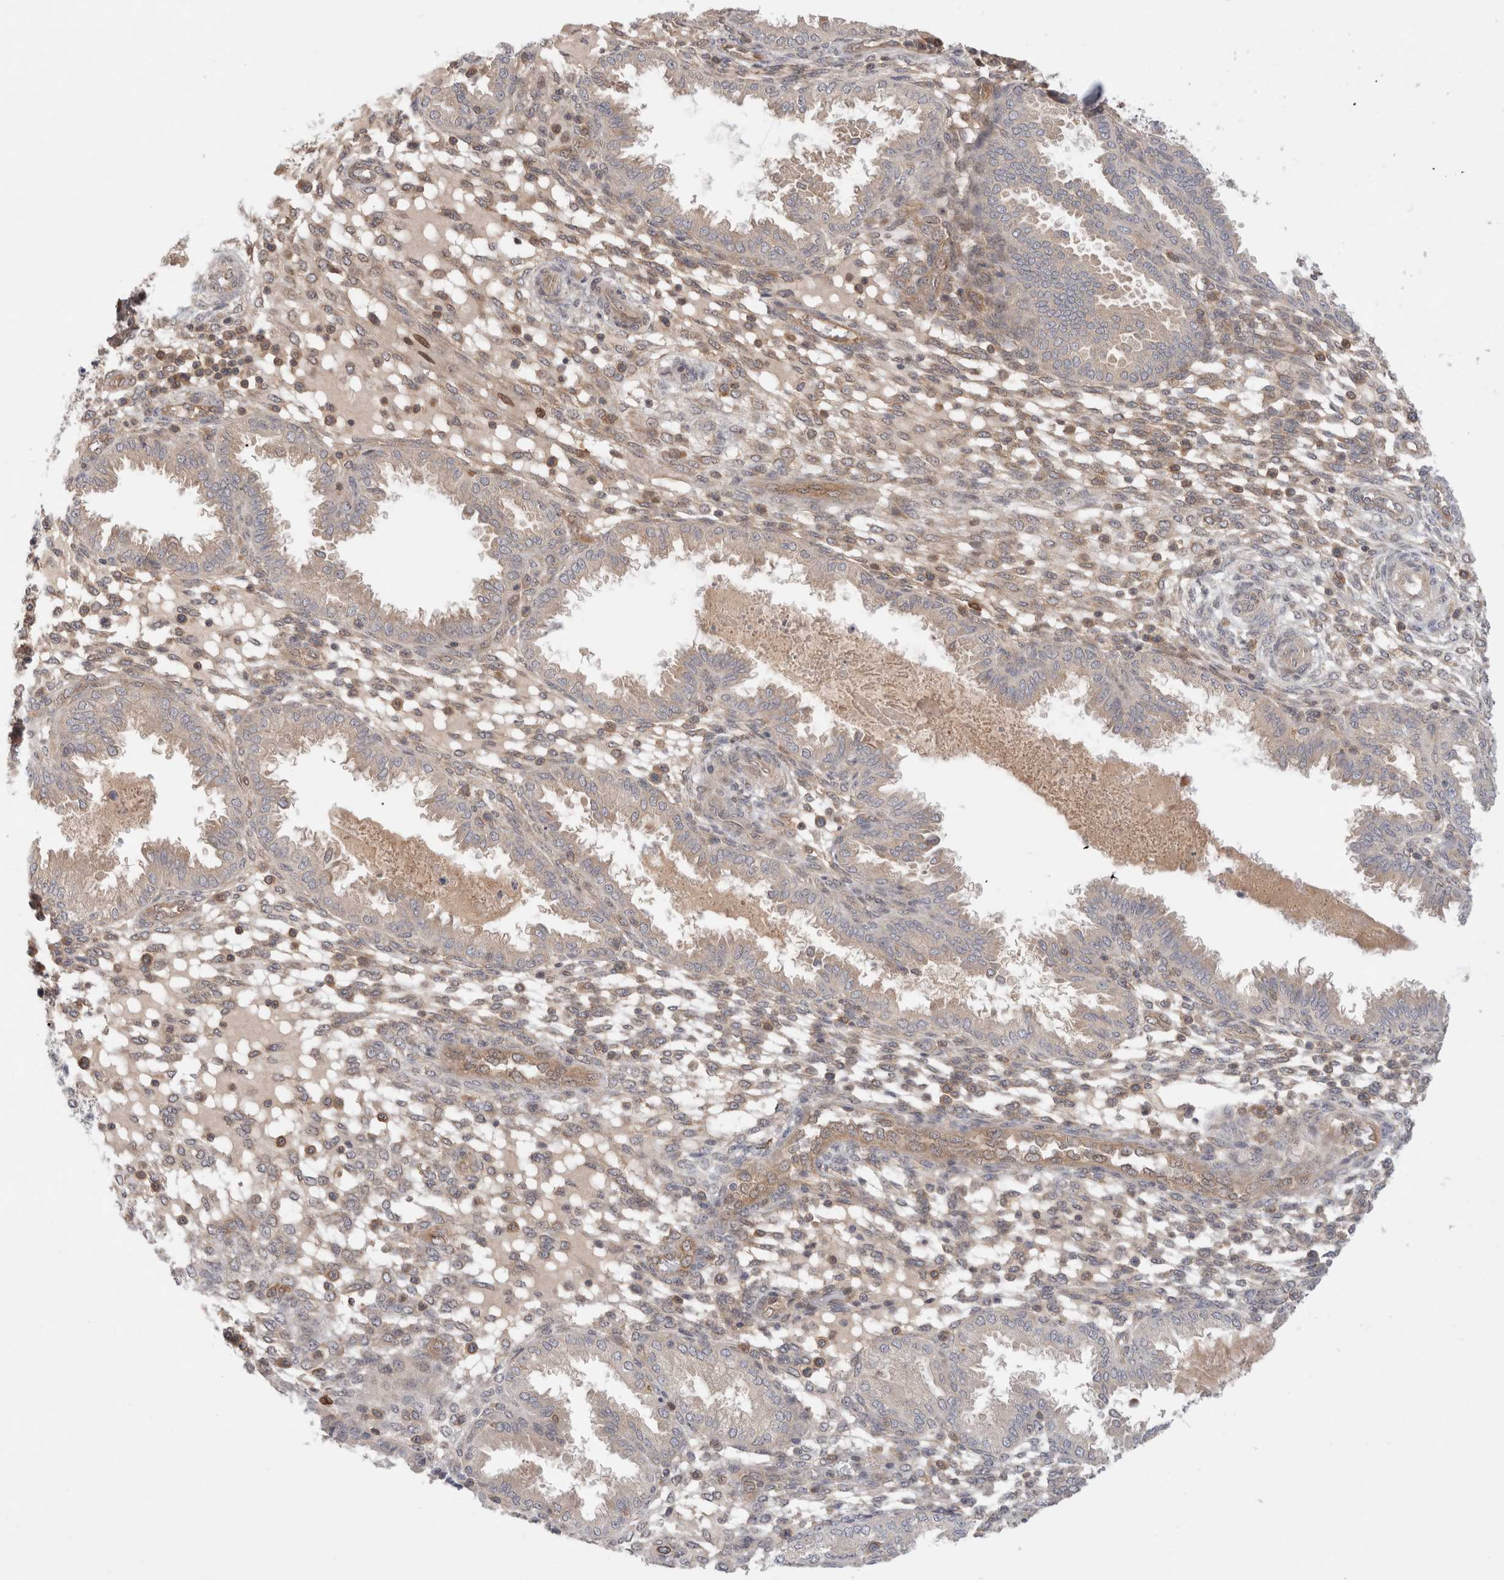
{"staining": {"intensity": "moderate", "quantity": "<25%", "location": "cytoplasmic/membranous,nuclear"}, "tissue": "endometrium", "cell_type": "Cells in endometrial stroma", "image_type": "normal", "snomed": [{"axis": "morphology", "description": "Normal tissue, NOS"}, {"axis": "topography", "description": "Endometrium"}], "caption": "Immunohistochemical staining of normal endometrium demonstrates <25% levels of moderate cytoplasmic/membranous,nuclear protein expression in about <25% of cells in endometrial stroma.", "gene": "NFKB1", "patient": {"sex": "female", "age": 33}}